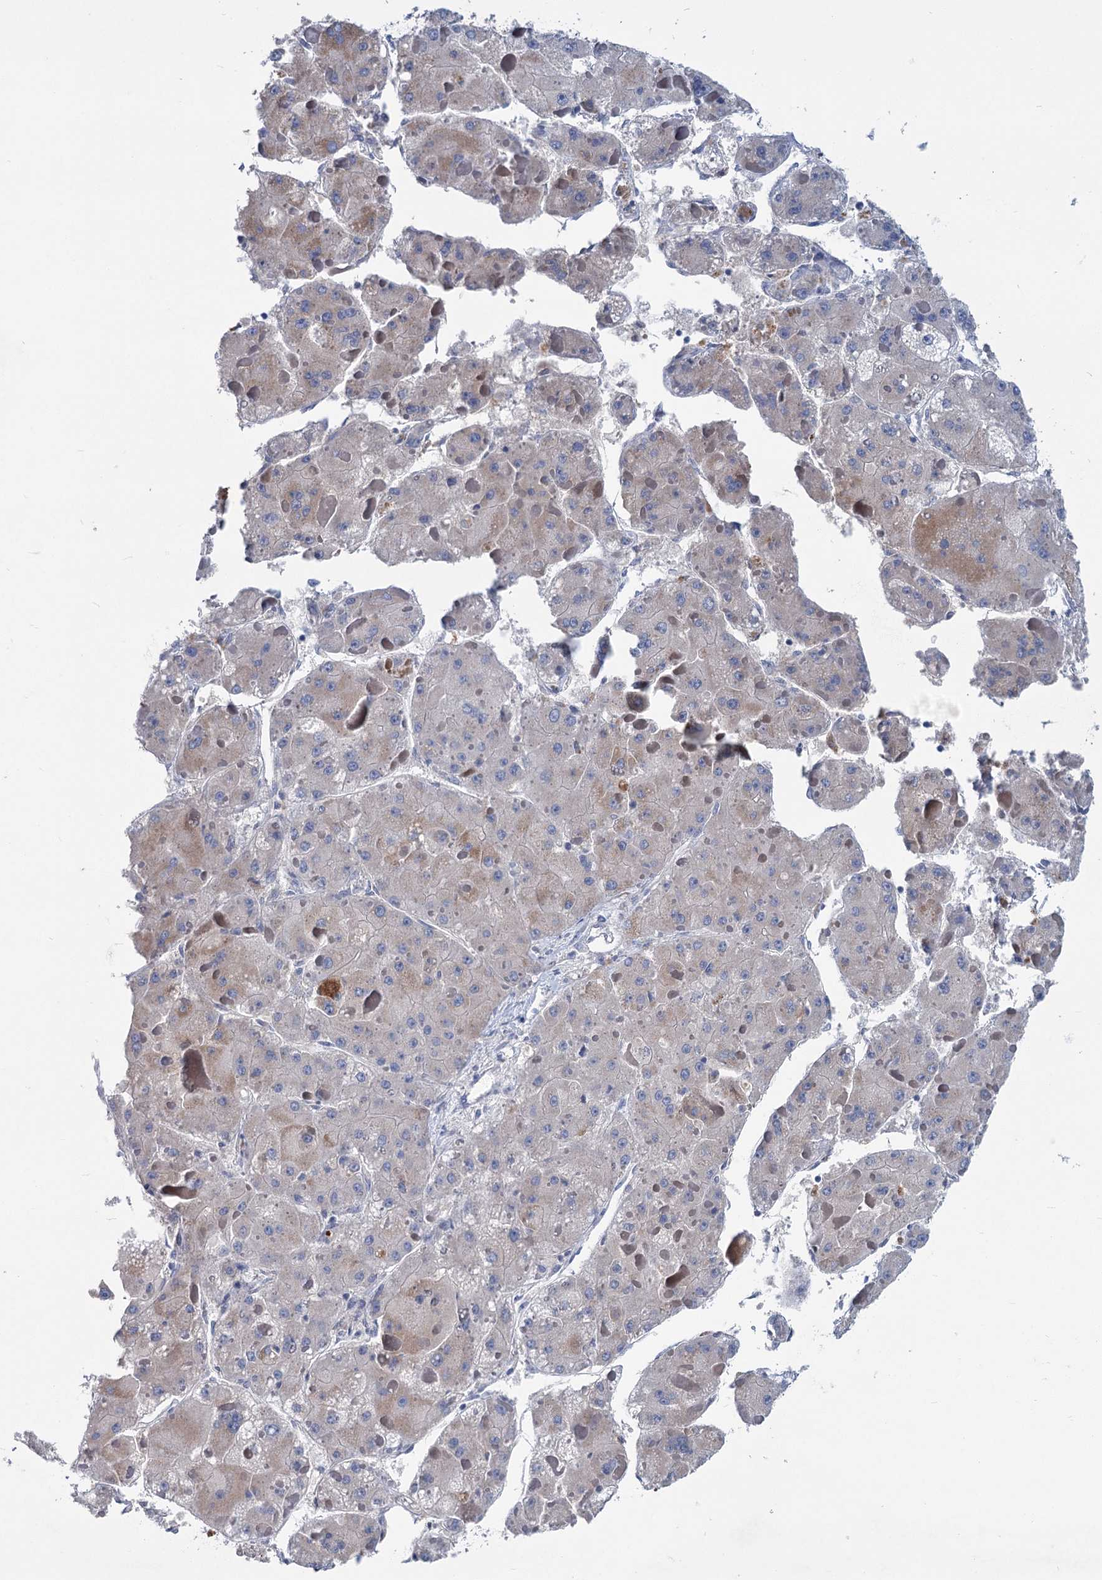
{"staining": {"intensity": "weak", "quantity": "<25%", "location": "cytoplasmic/membranous"}, "tissue": "liver cancer", "cell_type": "Tumor cells", "image_type": "cancer", "snomed": [{"axis": "morphology", "description": "Carcinoma, Hepatocellular, NOS"}, {"axis": "topography", "description": "Liver"}], "caption": "Immunohistochemistry photomicrograph of neoplastic tissue: liver cancer stained with DAB demonstrates no significant protein staining in tumor cells.", "gene": "CHDH", "patient": {"sex": "female", "age": 73}}